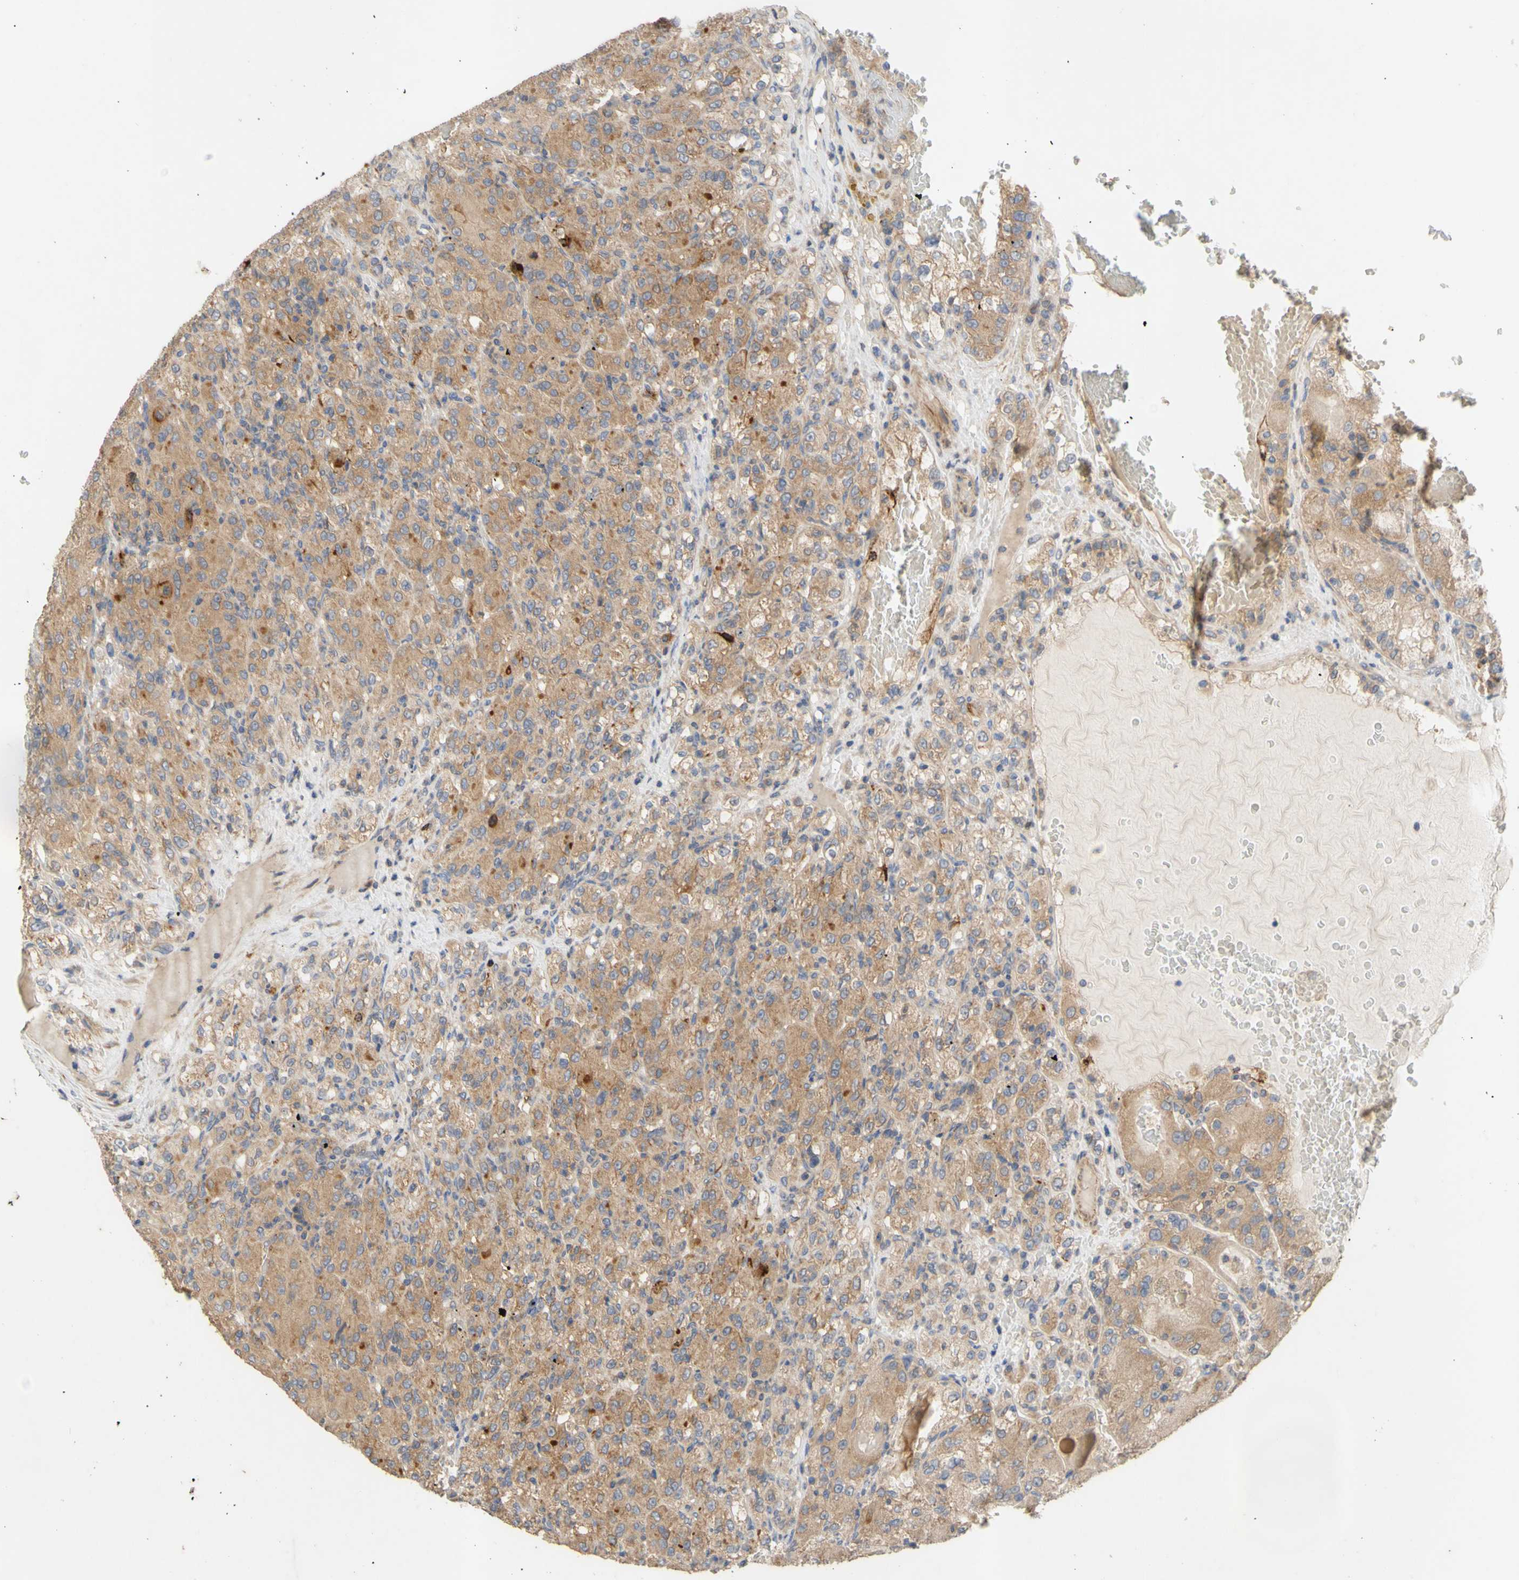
{"staining": {"intensity": "moderate", "quantity": ">75%", "location": "cytoplasmic/membranous"}, "tissue": "renal cancer", "cell_type": "Tumor cells", "image_type": "cancer", "snomed": [{"axis": "morphology", "description": "Adenocarcinoma, NOS"}, {"axis": "topography", "description": "Kidney"}], "caption": "A brown stain shows moderate cytoplasmic/membranous staining of a protein in renal cancer tumor cells.", "gene": "EIF2S3", "patient": {"sex": "male", "age": 61}}